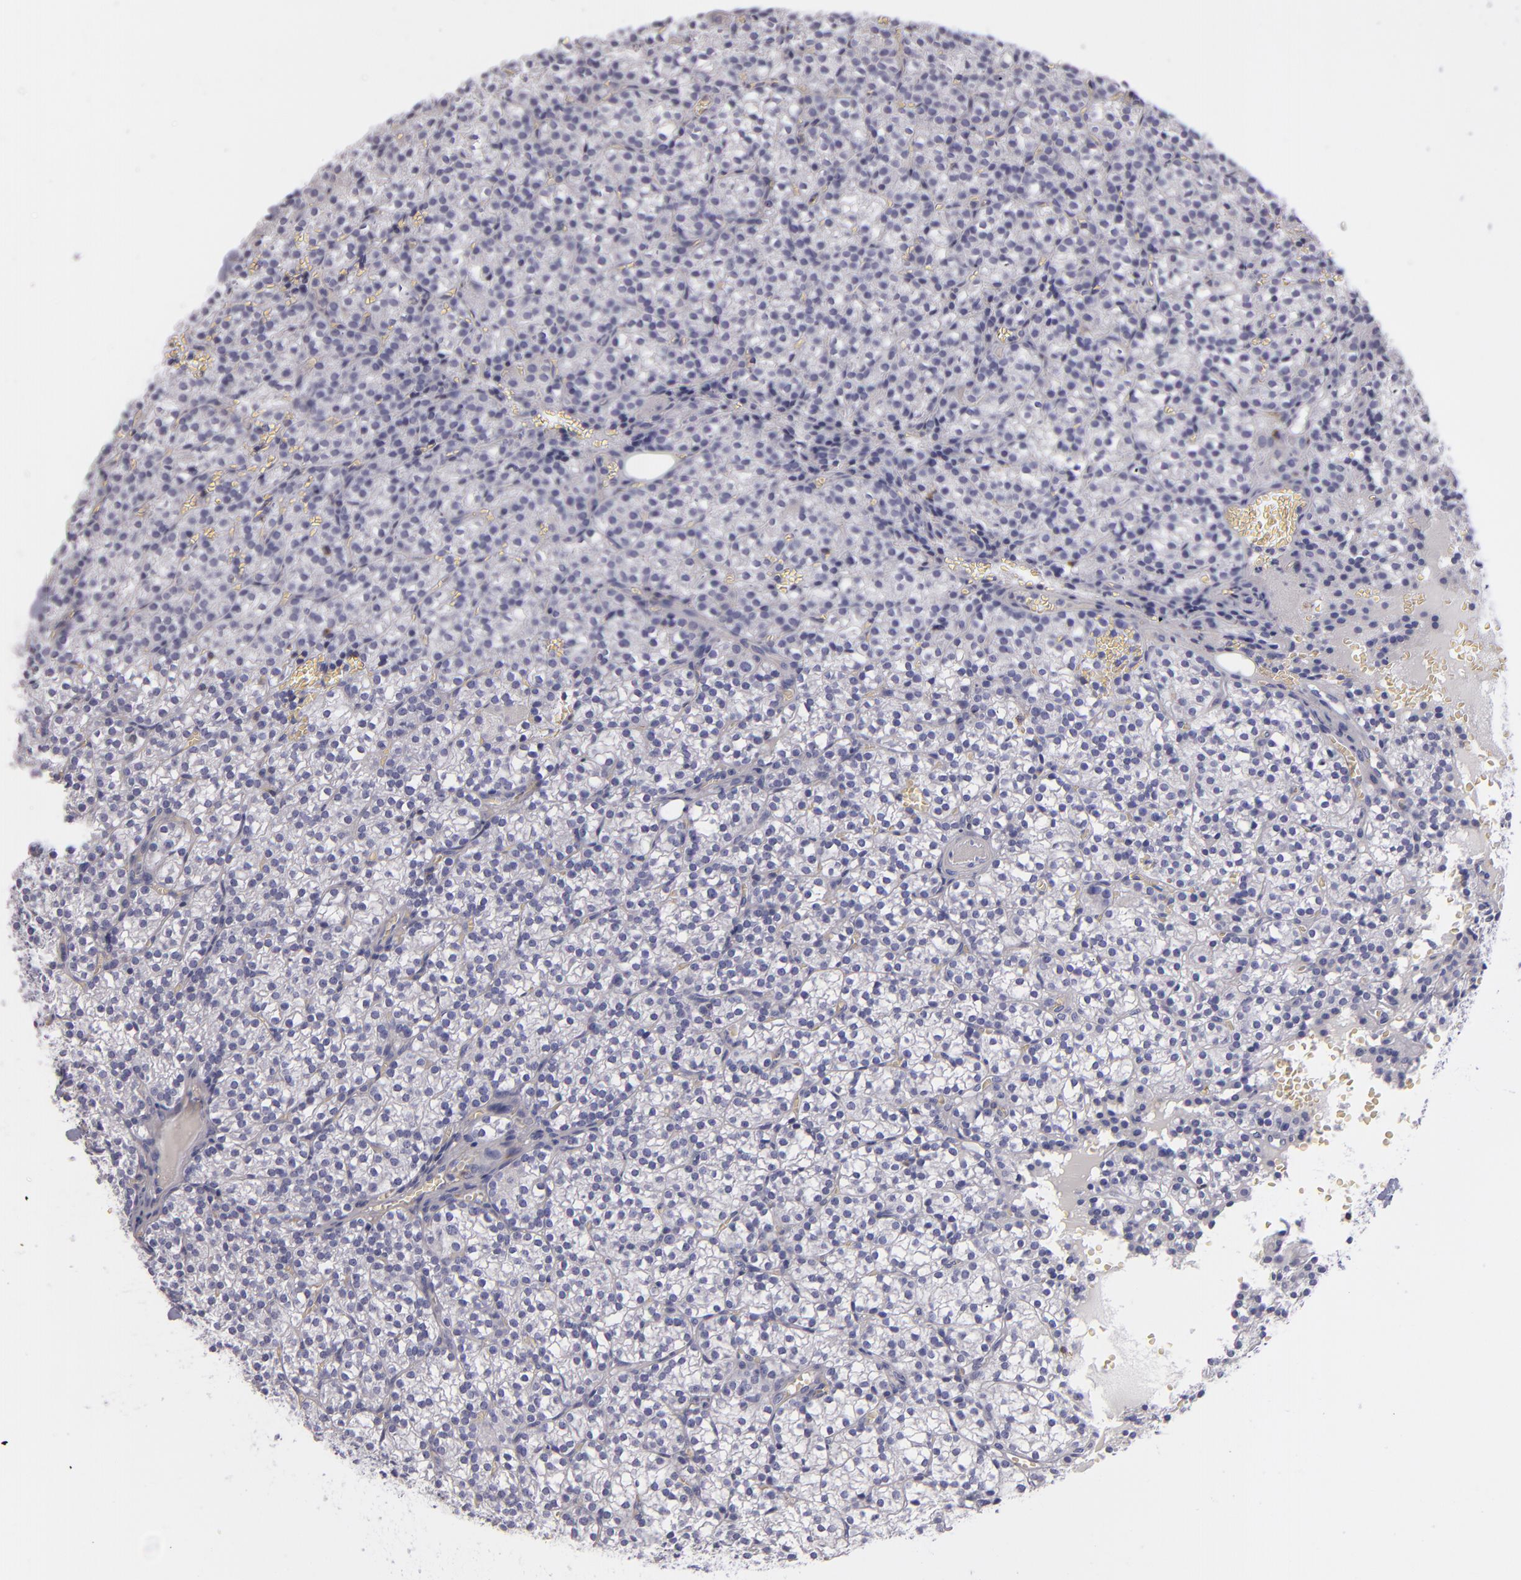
{"staining": {"intensity": "negative", "quantity": "none", "location": "none"}, "tissue": "parathyroid gland", "cell_type": "Glandular cells", "image_type": "normal", "snomed": [{"axis": "morphology", "description": "Normal tissue, NOS"}, {"axis": "topography", "description": "Parathyroid gland"}], "caption": "This photomicrograph is of normal parathyroid gland stained with immunohistochemistry (IHC) to label a protein in brown with the nuclei are counter-stained blue. There is no staining in glandular cells.", "gene": "CD27", "patient": {"sex": "female", "age": 17}}